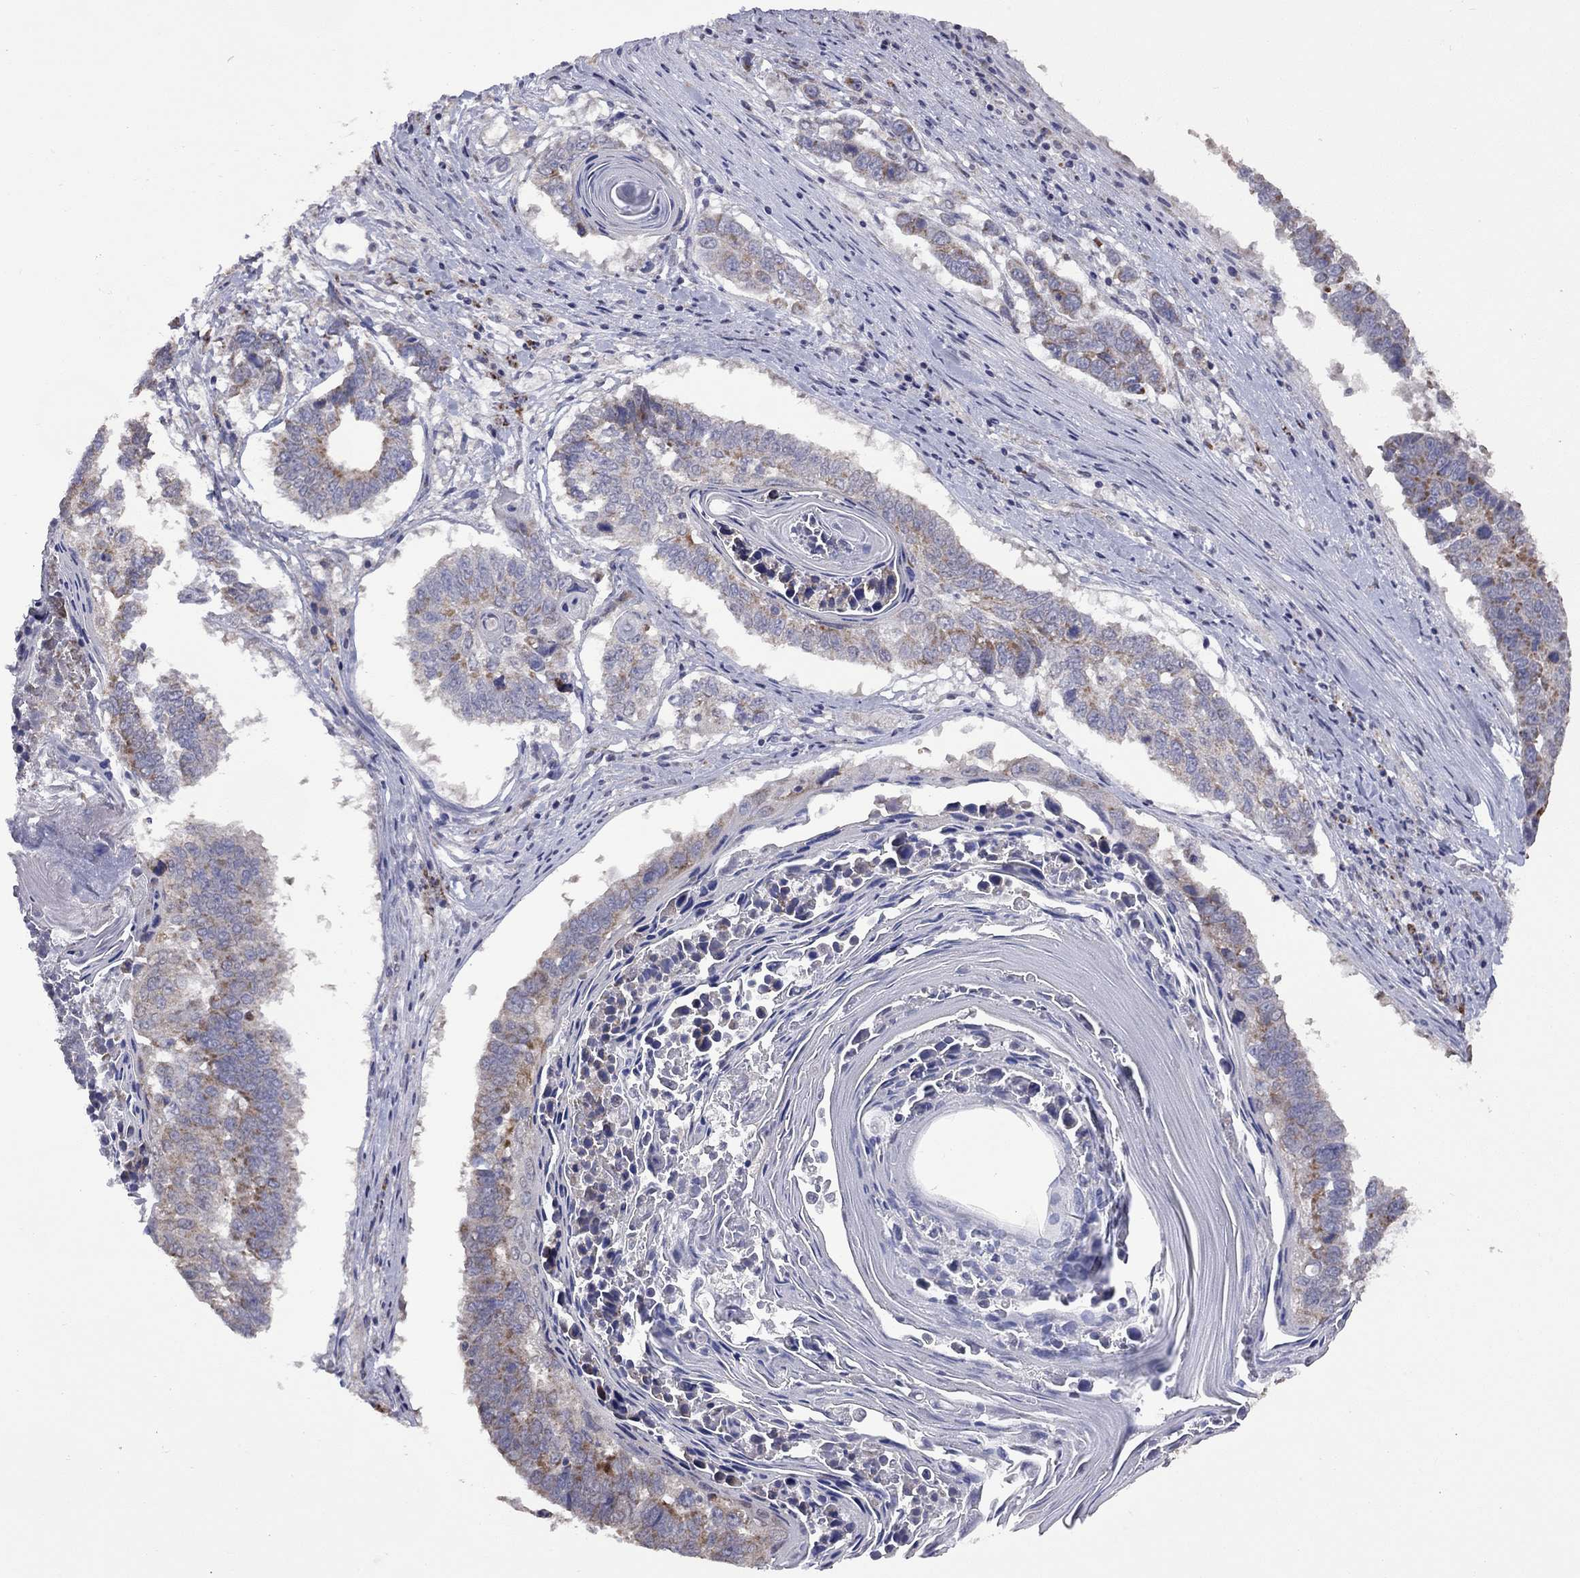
{"staining": {"intensity": "strong", "quantity": "<25%", "location": "cytoplasmic/membranous"}, "tissue": "lung cancer", "cell_type": "Tumor cells", "image_type": "cancer", "snomed": [{"axis": "morphology", "description": "Squamous cell carcinoma, NOS"}, {"axis": "topography", "description": "Lung"}], "caption": "Protein analysis of lung squamous cell carcinoma tissue shows strong cytoplasmic/membranous expression in approximately <25% of tumor cells.", "gene": "NDUFB1", "patient": {"sex": "male", "age": 73}}